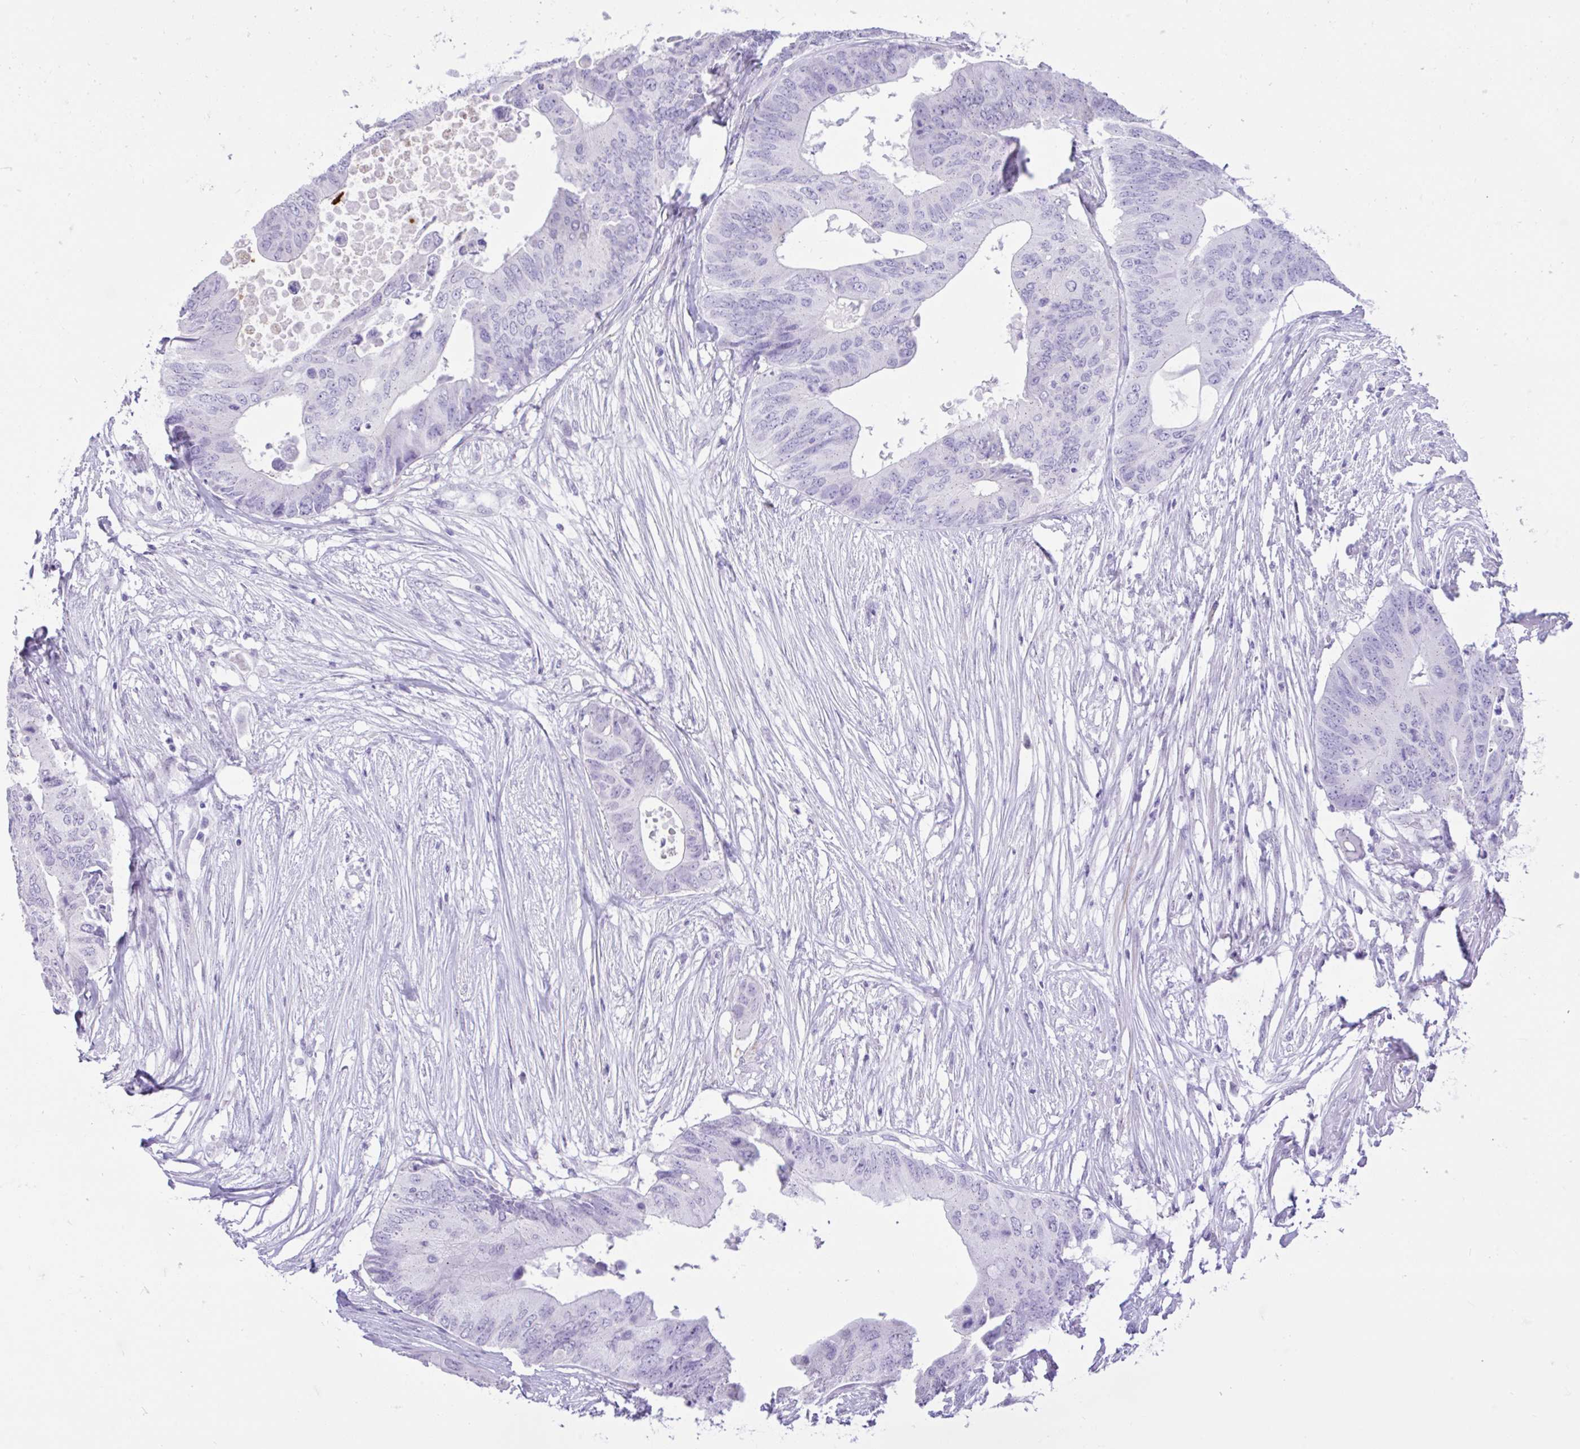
{"staining": {"intensity": "negative", "quantity": "none", "location": "none"}, "tissue": "colorectal cancer", "cell_type": "Tumor cells", "image_type": "cancer", "snomed": [{"axis": "morphology", "description": "Adenocarcinoma, NOS"}, {"axis": "topography", "description": "Colon"}], "caption": "IHC photomicrograph of neoplastic tissue: adenocarcinoma (colorectal) stained with DAB (3,3'-diaminobenzidine) exhibits no significant protein expression in tumor cells.", "gene": "REEP1", "patient": {"sex": "male", "age": 71}}